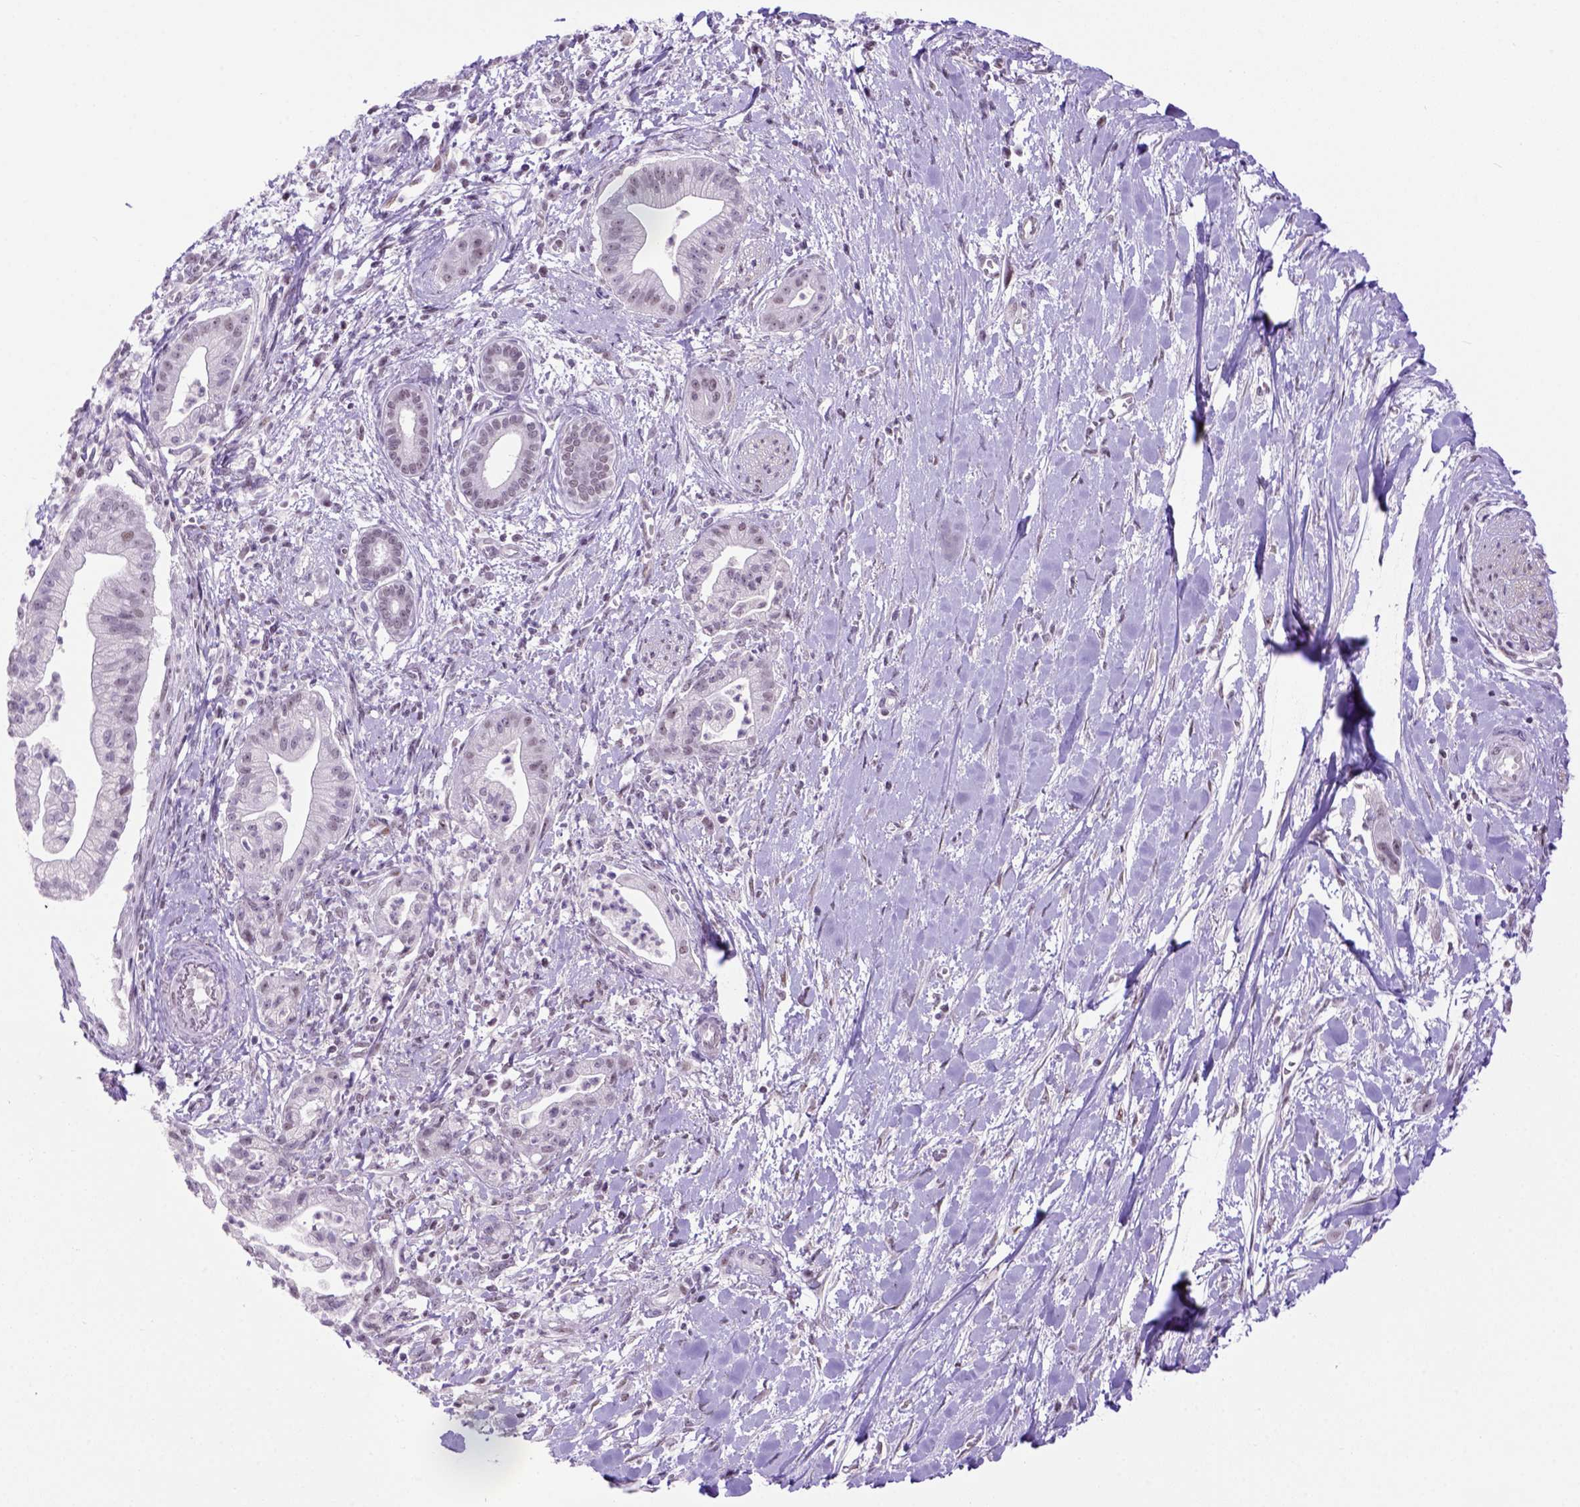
{"staining": {"intensity": "weak", "quantity": "<25%", "location": "nuclear"}, "tissue": "pancreatic cancer", "cell_type": "Tumor cells", "image_type": "cancer", "snomed": [{"axis": "morphology", "description": "Normal tissue, NOS"}, {"axis": "morphology", "description": "Adenocarcinoma, NOS"}, {"axis": "topography", "description": "Lymph node"}, {"axis": "topography", "description": "Pancreas"}], "caption": "Tumor cells show no significant protein expression in pancreatic cancer (adenocarcinoma).", "gene": "TBPL1", "patient": {"sex": "female", "age": 58}}